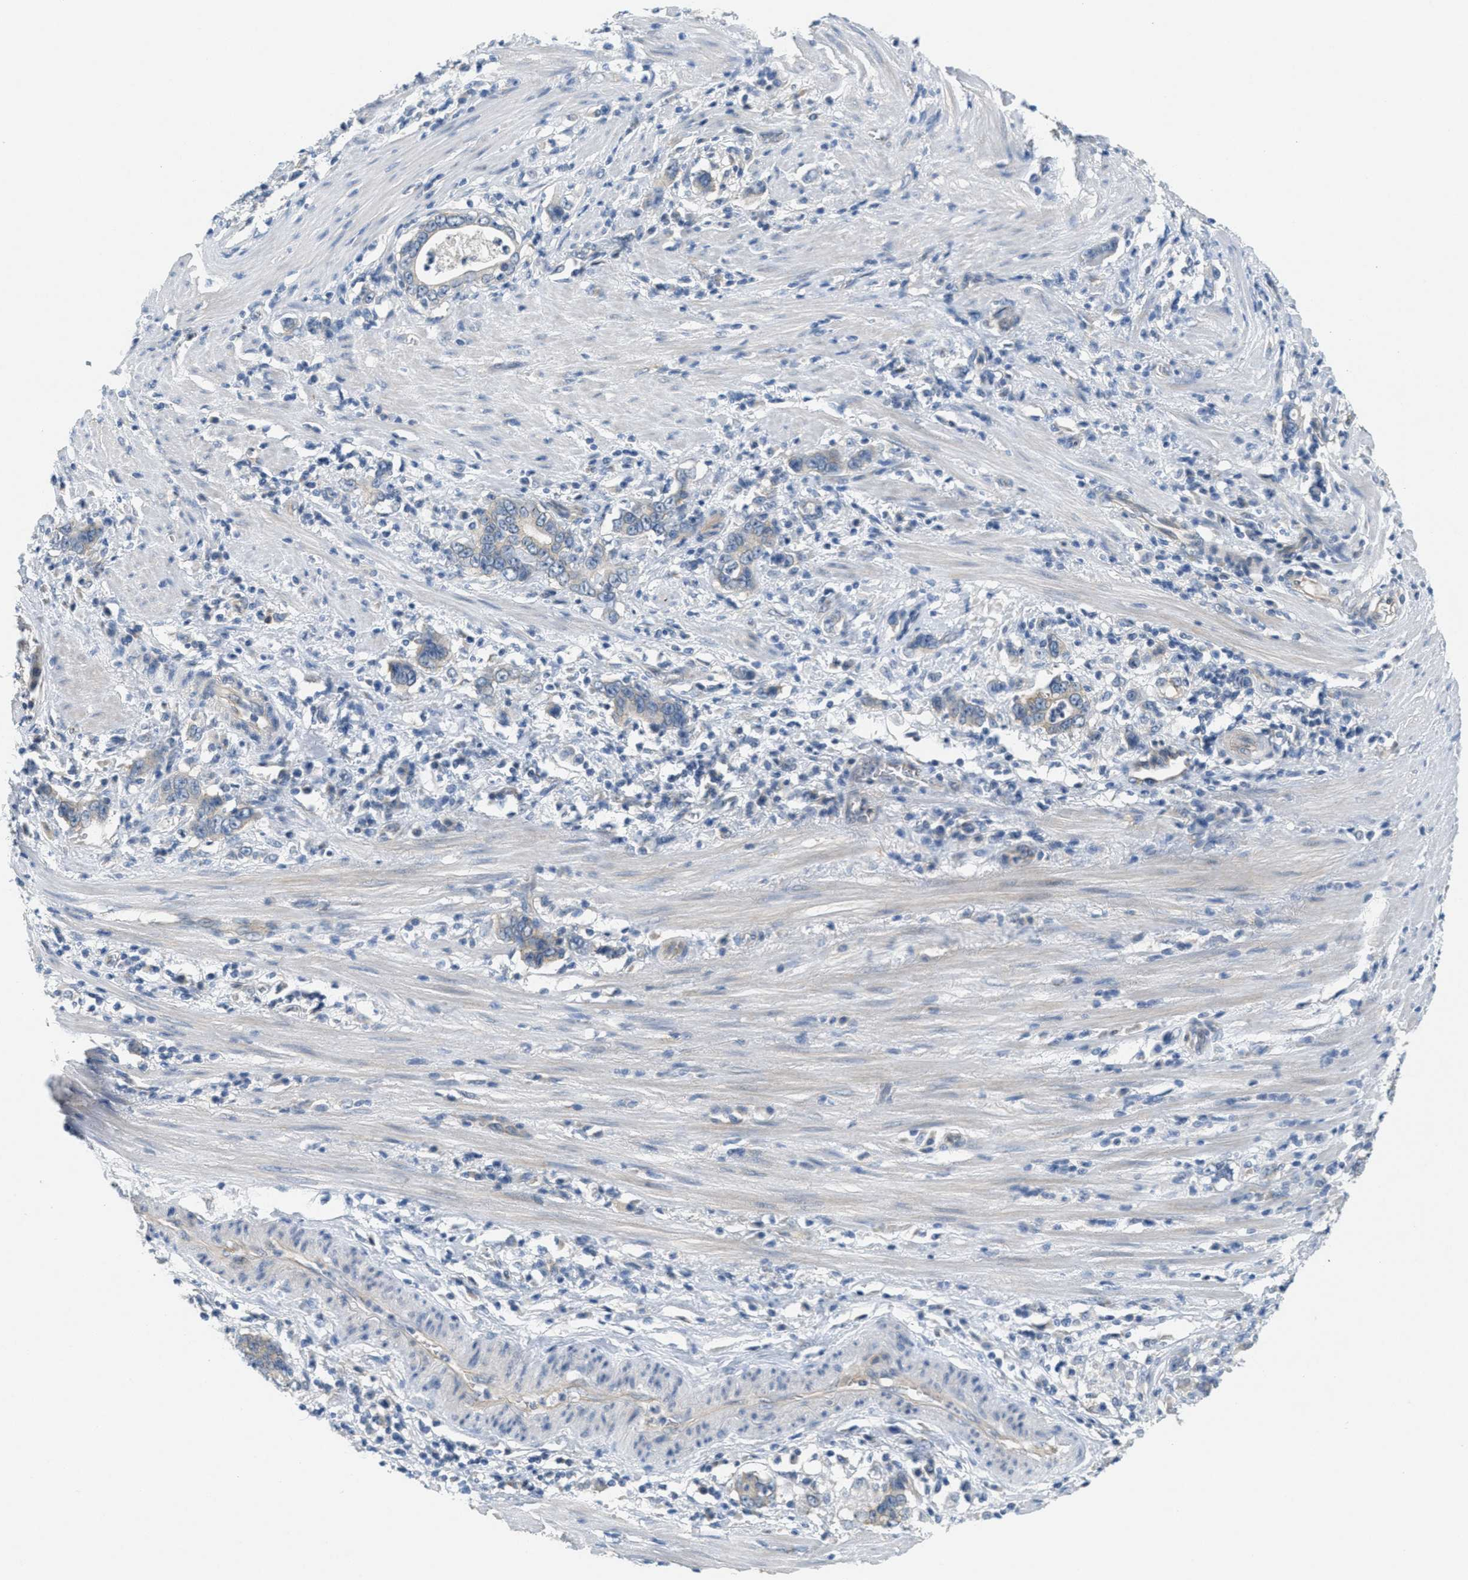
{"staining": {"intensity": "weak", "quantity": "<25%", "location": "cytoplasmic/membranous"}, "tissue": "stomach cancer", "cell_type": "Tumor cells", "image_type": "cancer", "snomed": [{"axis": "morphology", "description": "Adenocarcinoma, NOS"}, {"axis": "topography", "description": "Stomach, lower"}], "caption": "IHC of stomach cancer (adenocarcinoma) demonstrates no staining in tumor cells. (Stains: DAB (3,3'-diaminobenzidine) IHC with hematoxylin counter stain, Microscopy: brightfield microscopy at high magnification).", "gene": "ZFYVE9", "patient": {"sex": "female", "age": 72}}